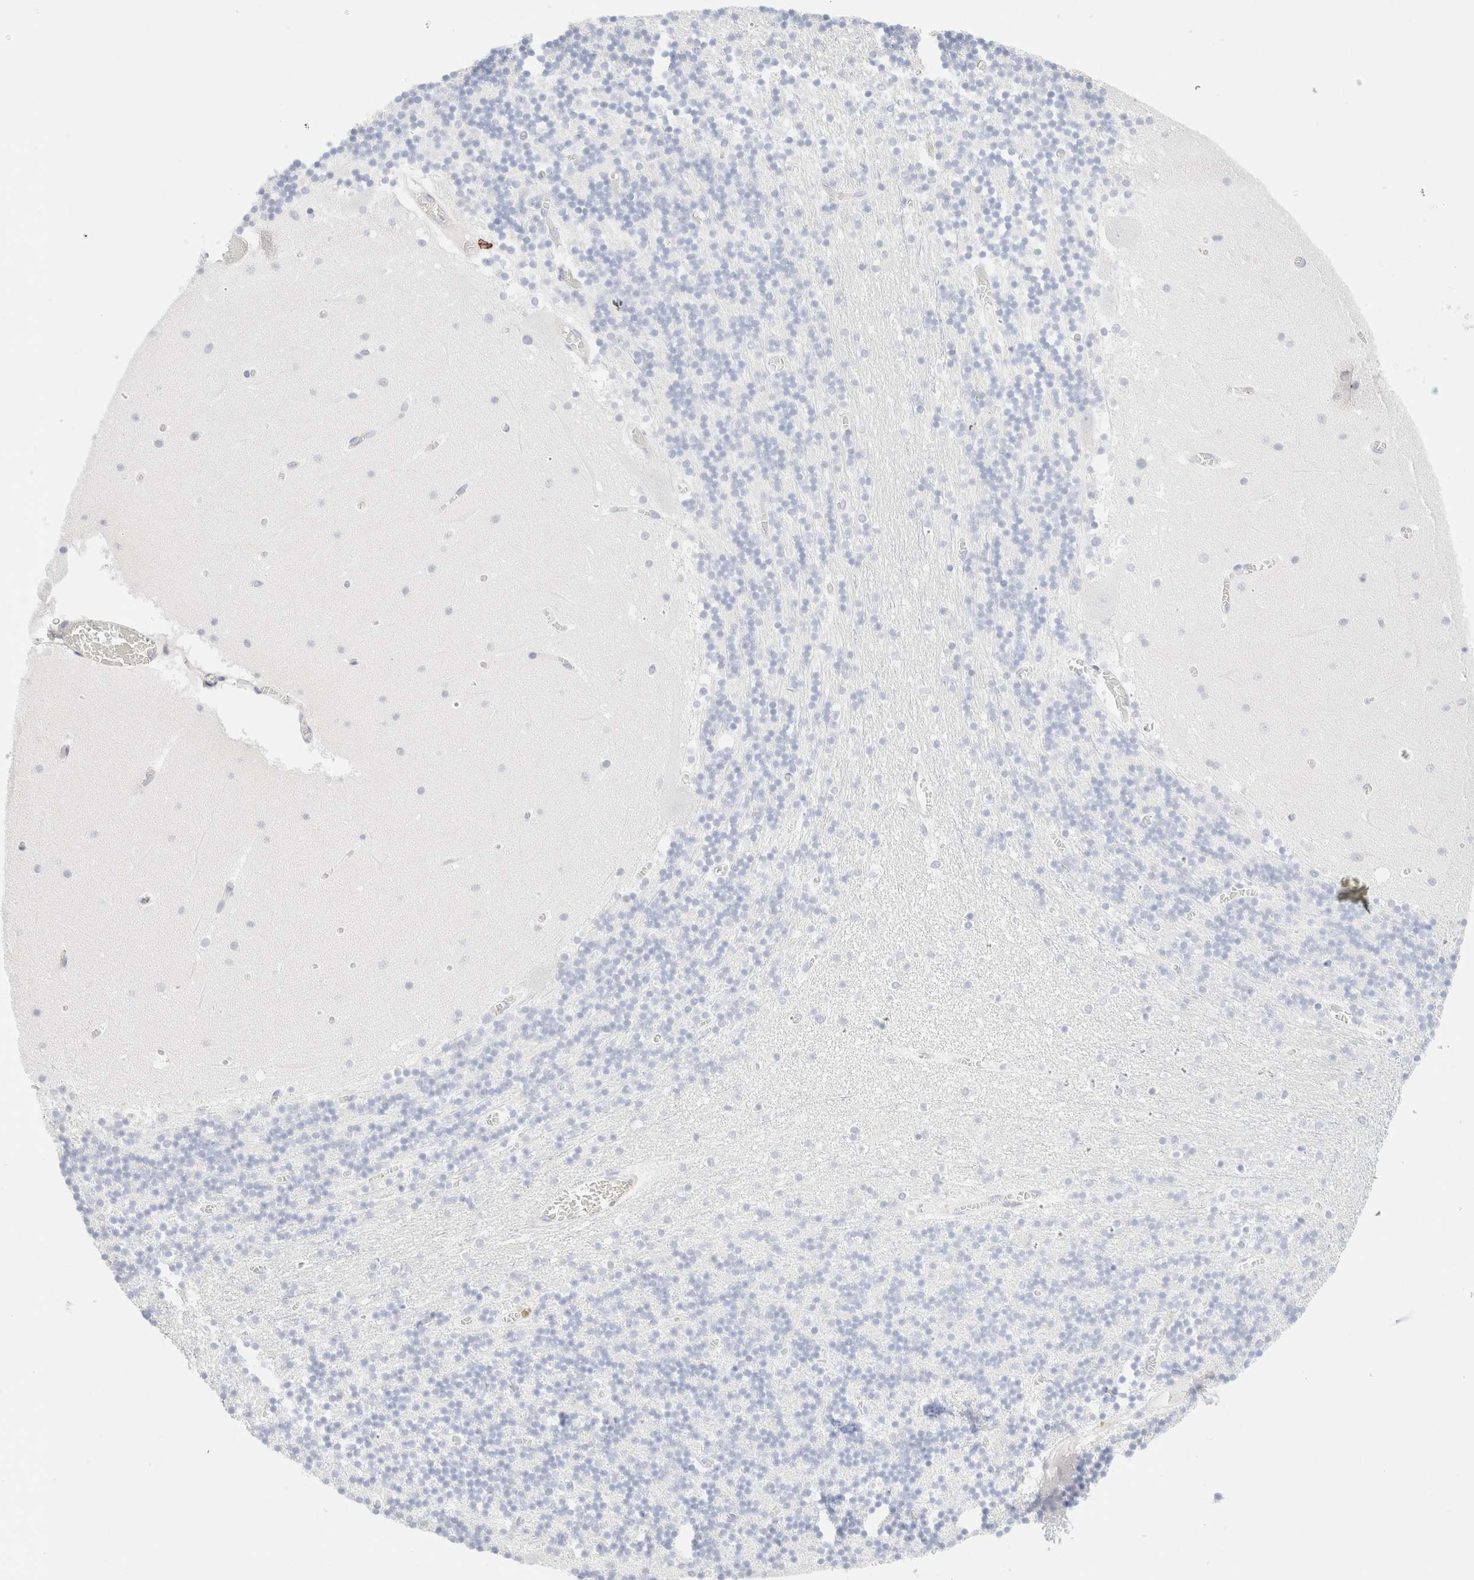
{"staining": {"intensity": "negative", "quantity": "none", "location": "none"}, "tissue": "cerebellum", "cell_type": "Cells in granular layer", "image_type": "normal", "snomed": [{"axis": "morphology", "description": "Normal tissue, NOS"}, {"axis": "topography", "description": "Cerebellum"}], "caption": "Immunohistochemical staining of benign cerebellum displays no significant staining in cells in granular layer. (DAB (3,3'-diaminobenzidine) immunohistochemistry (IHC), high magnification).", "gene": "KRT15", "patient": {"sex": "female", "age": 28}}